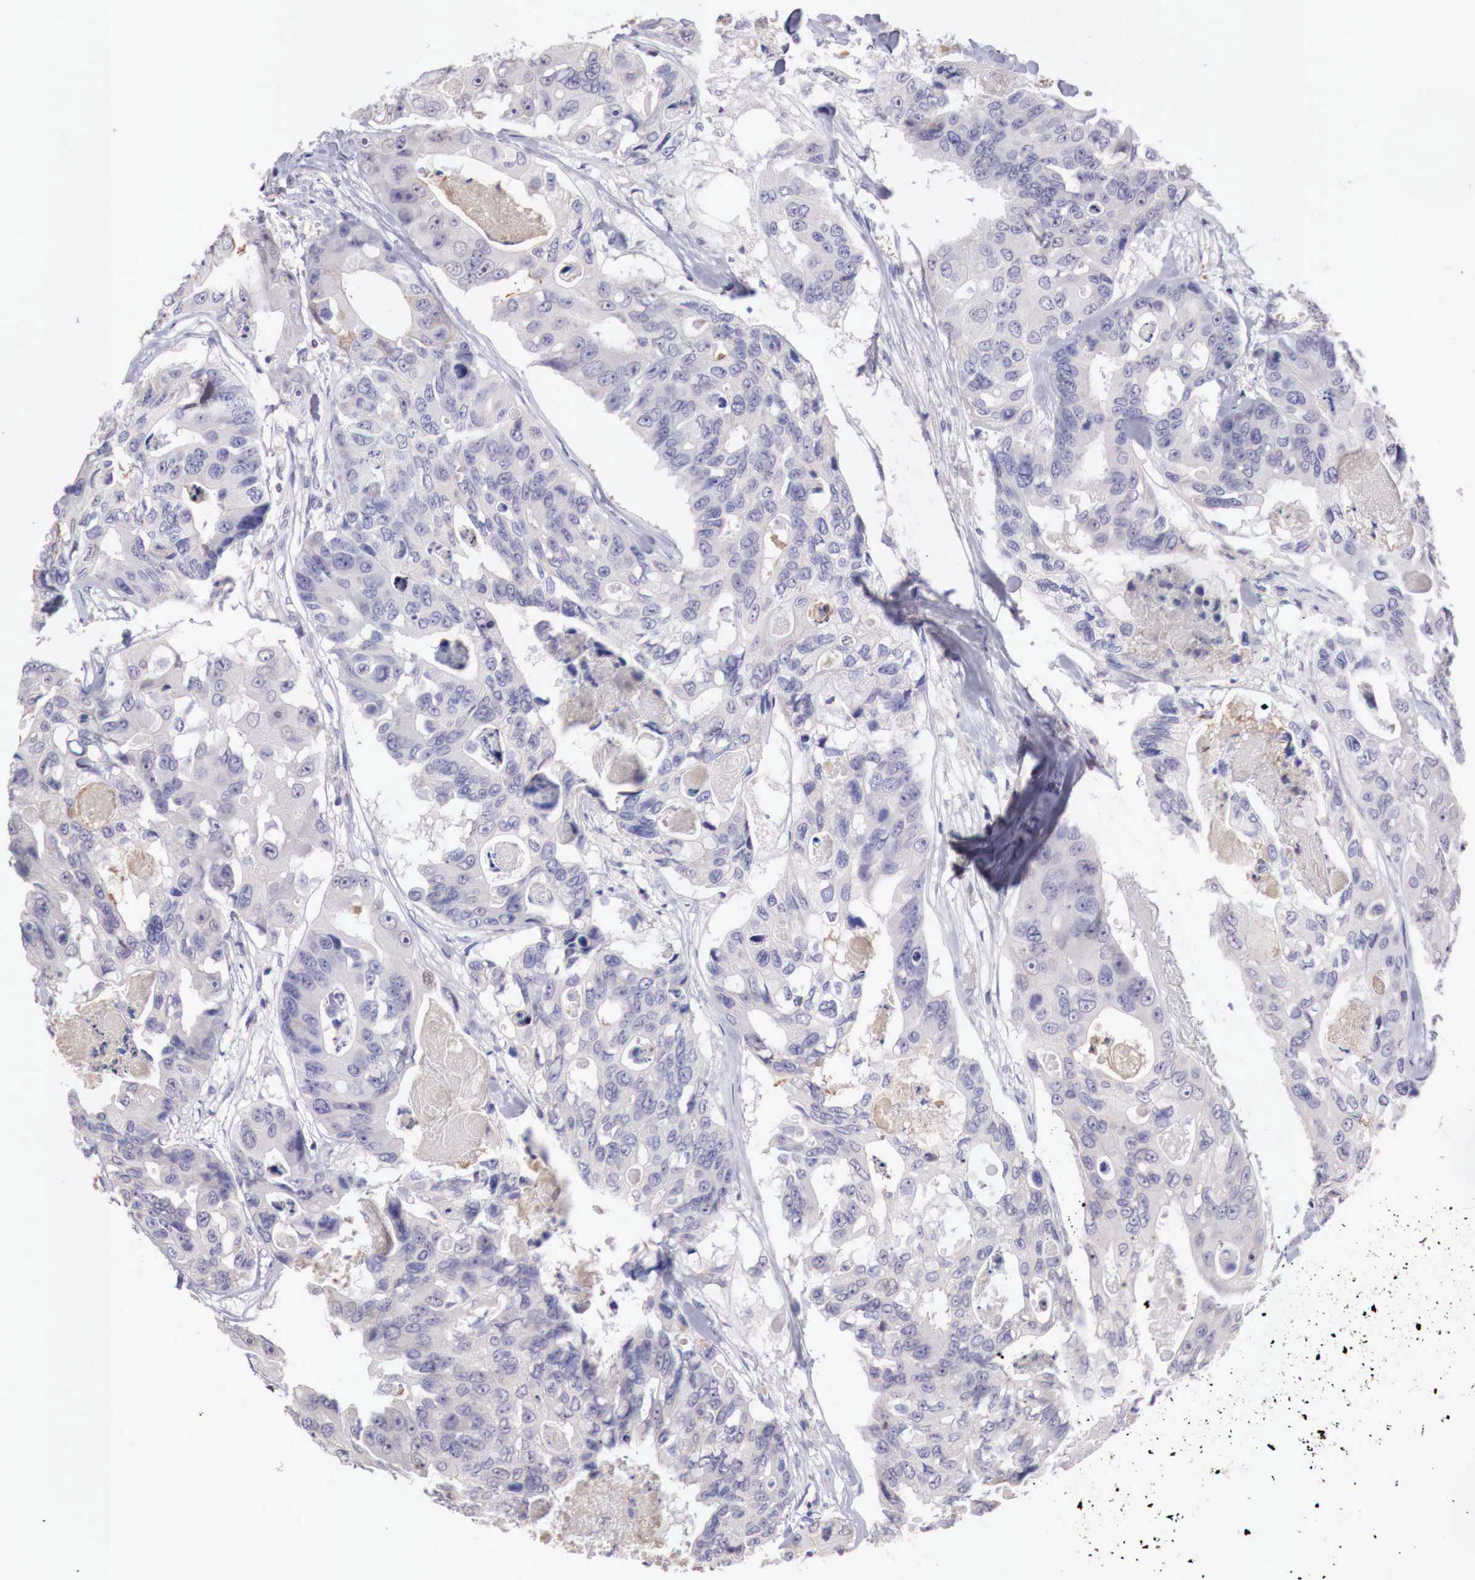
{"staining": {"intensity": "negative", "quantity": "none", "location": "none"}, "tissue": "colorectal cancer", "cell_type": "Tumor cells", "image_type": "cancer", "snomed": [{"axis": "morphology", "description": "Adenocarcinoma, NOS"}, {"axis": "topography", "description": "Colon"}], "caption": "Colorectal cancer (adenocarcinoma) was stained to show a protein in brown. There is no significant positivity in tumor cells.", "gene": "XPNPEP2", "patient": {"sex": "female", "age": 86}}